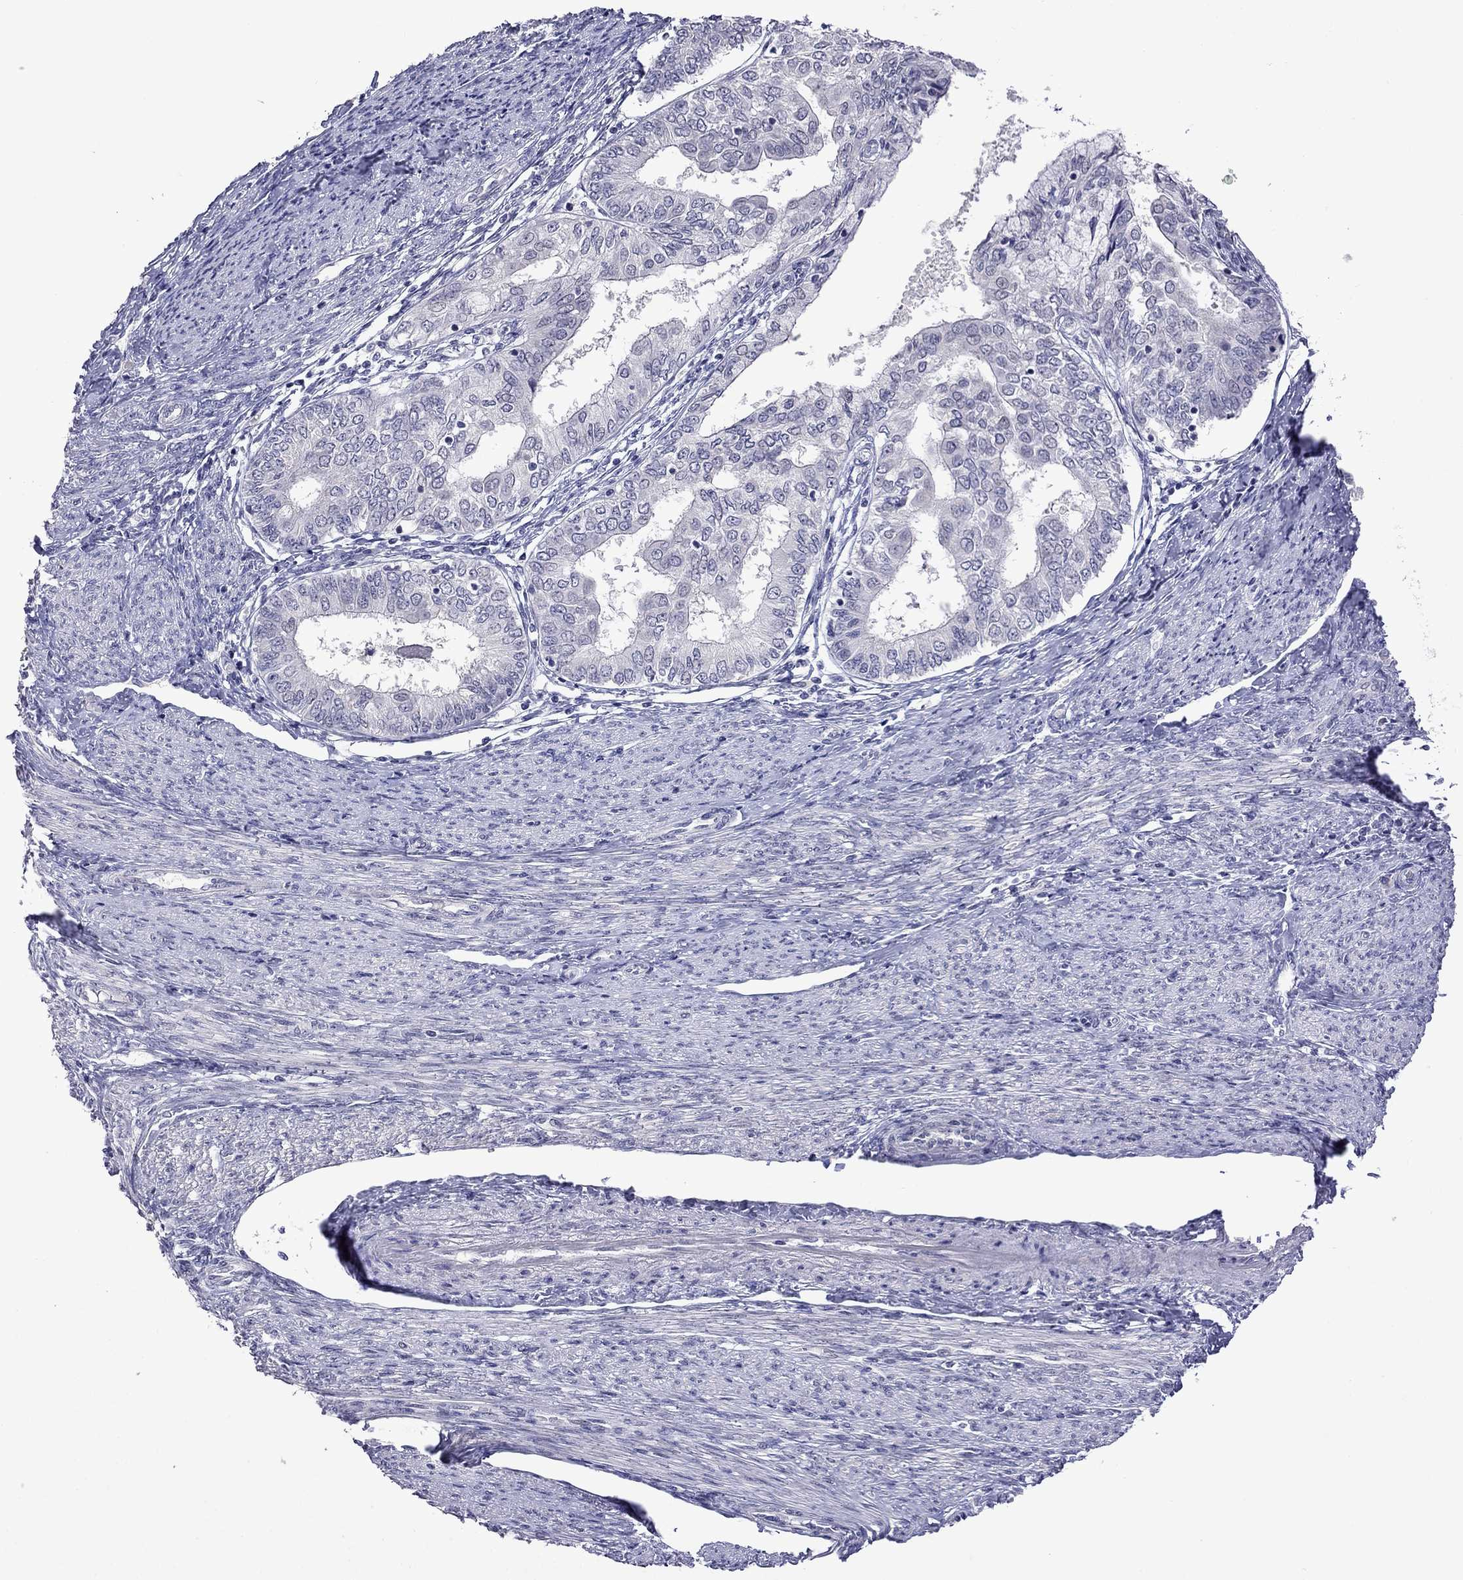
{"staining": {"intensity": "negative", "quantity": "none", "location": "none"}, "tissue": "endometrial cancer", "cell_type": "Tumor cells", "image_type": "cancer", "snomed": [{"axis": "morphology", "description": "Adenocarcinoma, NOS"}, {"axis": "topography", "description": "Endometrium"}], "caption": "Tumor cells are negative for brown protein staining in adenocarcinoma (endometrial).", "gene": "STAR", "patient": {"sex": "female", "age": 68}}